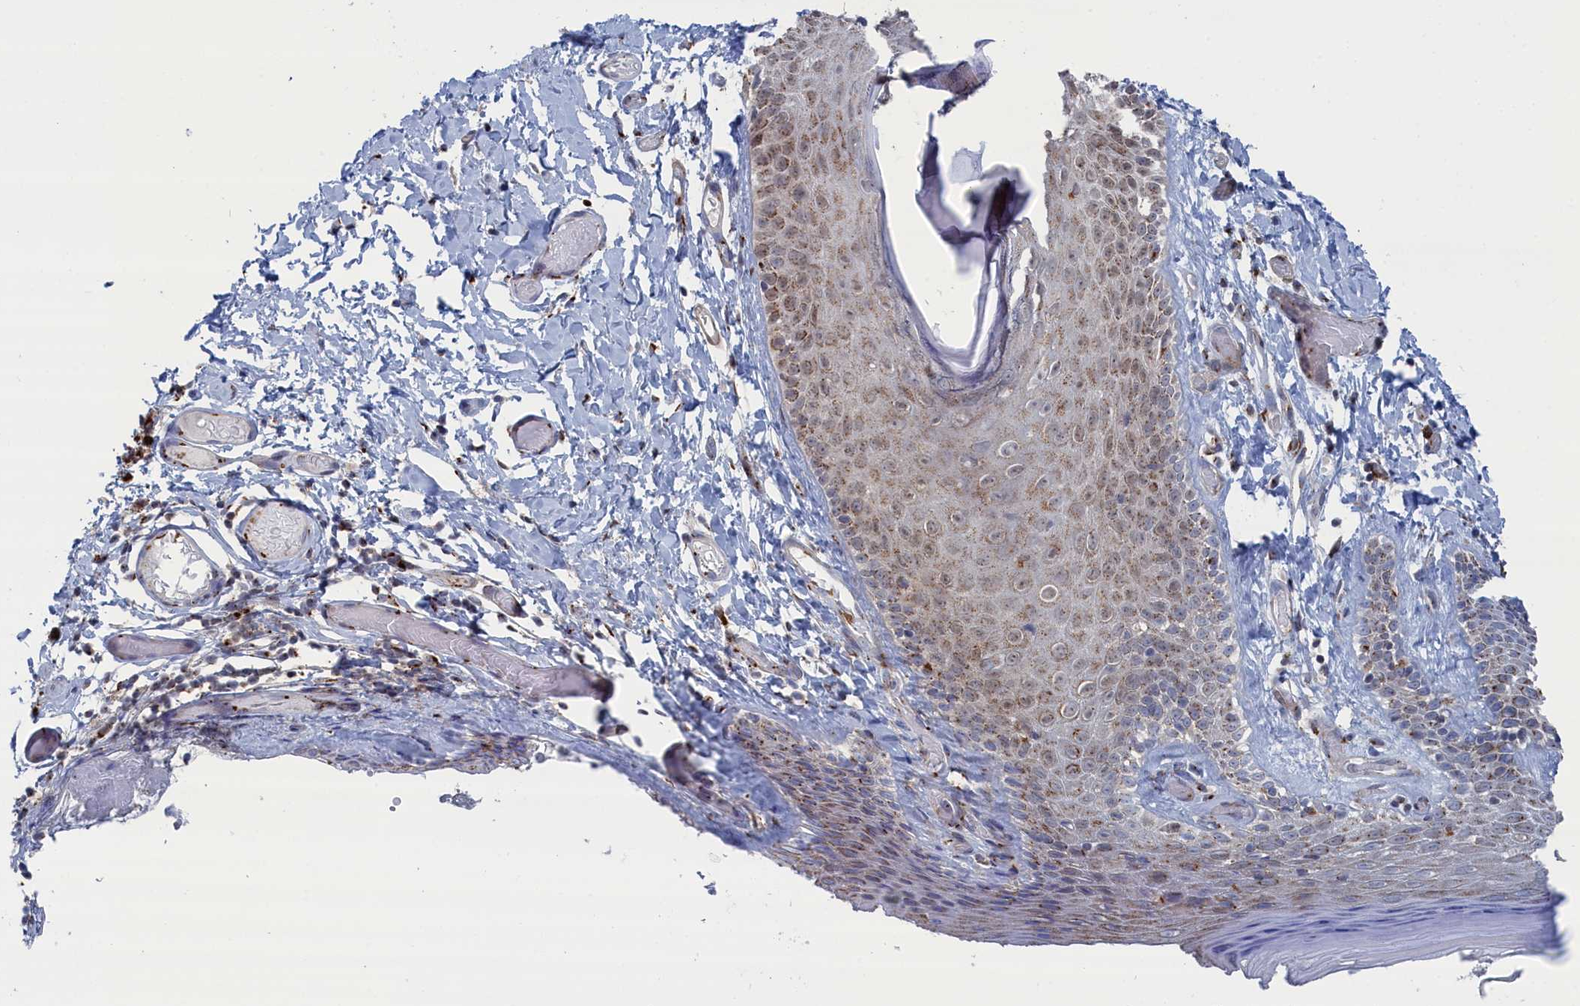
{"staining": {"intensity": "moderate", "quantity": "25%-75%", "location": "cytoplasmic/membranous"}, "tissue": "skin", "cell_type": "Epidermal cells", "image_type": "normal", "snomed": [{"axis": "morphology", "description": "Normal tissue, NOS"}, {"axis": "topography", "description": "Adipose tissue"}, {"axis": "topography", "description": "Vascular tissue"}, {"axis": "topography", "description": "Vulva"}, {"axis": "topography", "description": "Peripheral nerve tissue"}], "caption": "This micrograph exhibits benign skin stained with immunohistochemistry to label a protein in brown. The cytoplasmic/membranous of epidermal cells show moderate positivity for the protein. Nuclei are counter-stained blue.", "gene": "IRX1", "patient": {"sex": "female", "age": 86}}